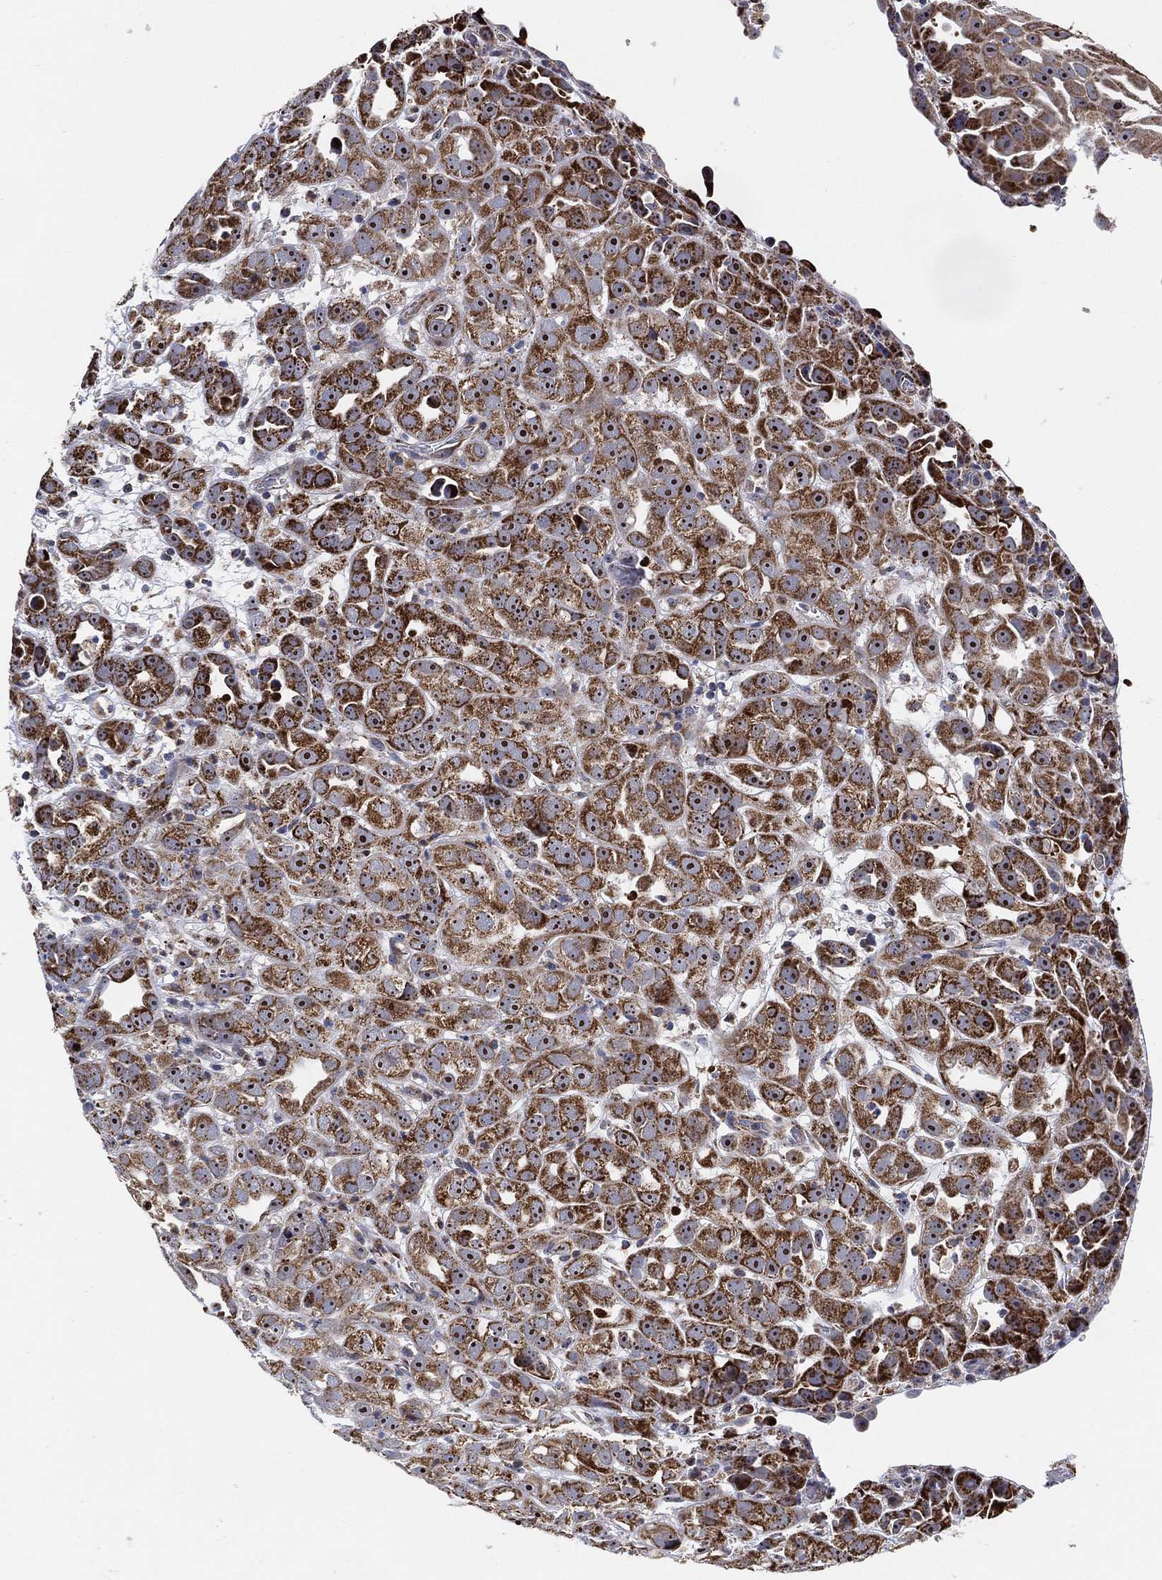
{"staining": {"intensity": "strong", "quantity": ">75%", "location": "cytoplasmic/membranous"}, "tissue": "urothelial cancer", "cell_type": "Tumor cells", "image_type": "cancer", "snomed": [{"axis": "morphology", "description": "Urothelial carcinoma, High grade"}, {"axis": "topography", "description": "Urinary bladder"}], "caption": "Urothelial cancer stained with a brown dye exhibits strong cytoplasmic/membranous positive staining in about >75% of tumor cells.", "gene": "GCAT", "patient": {"sex": "female", "age": 41}}